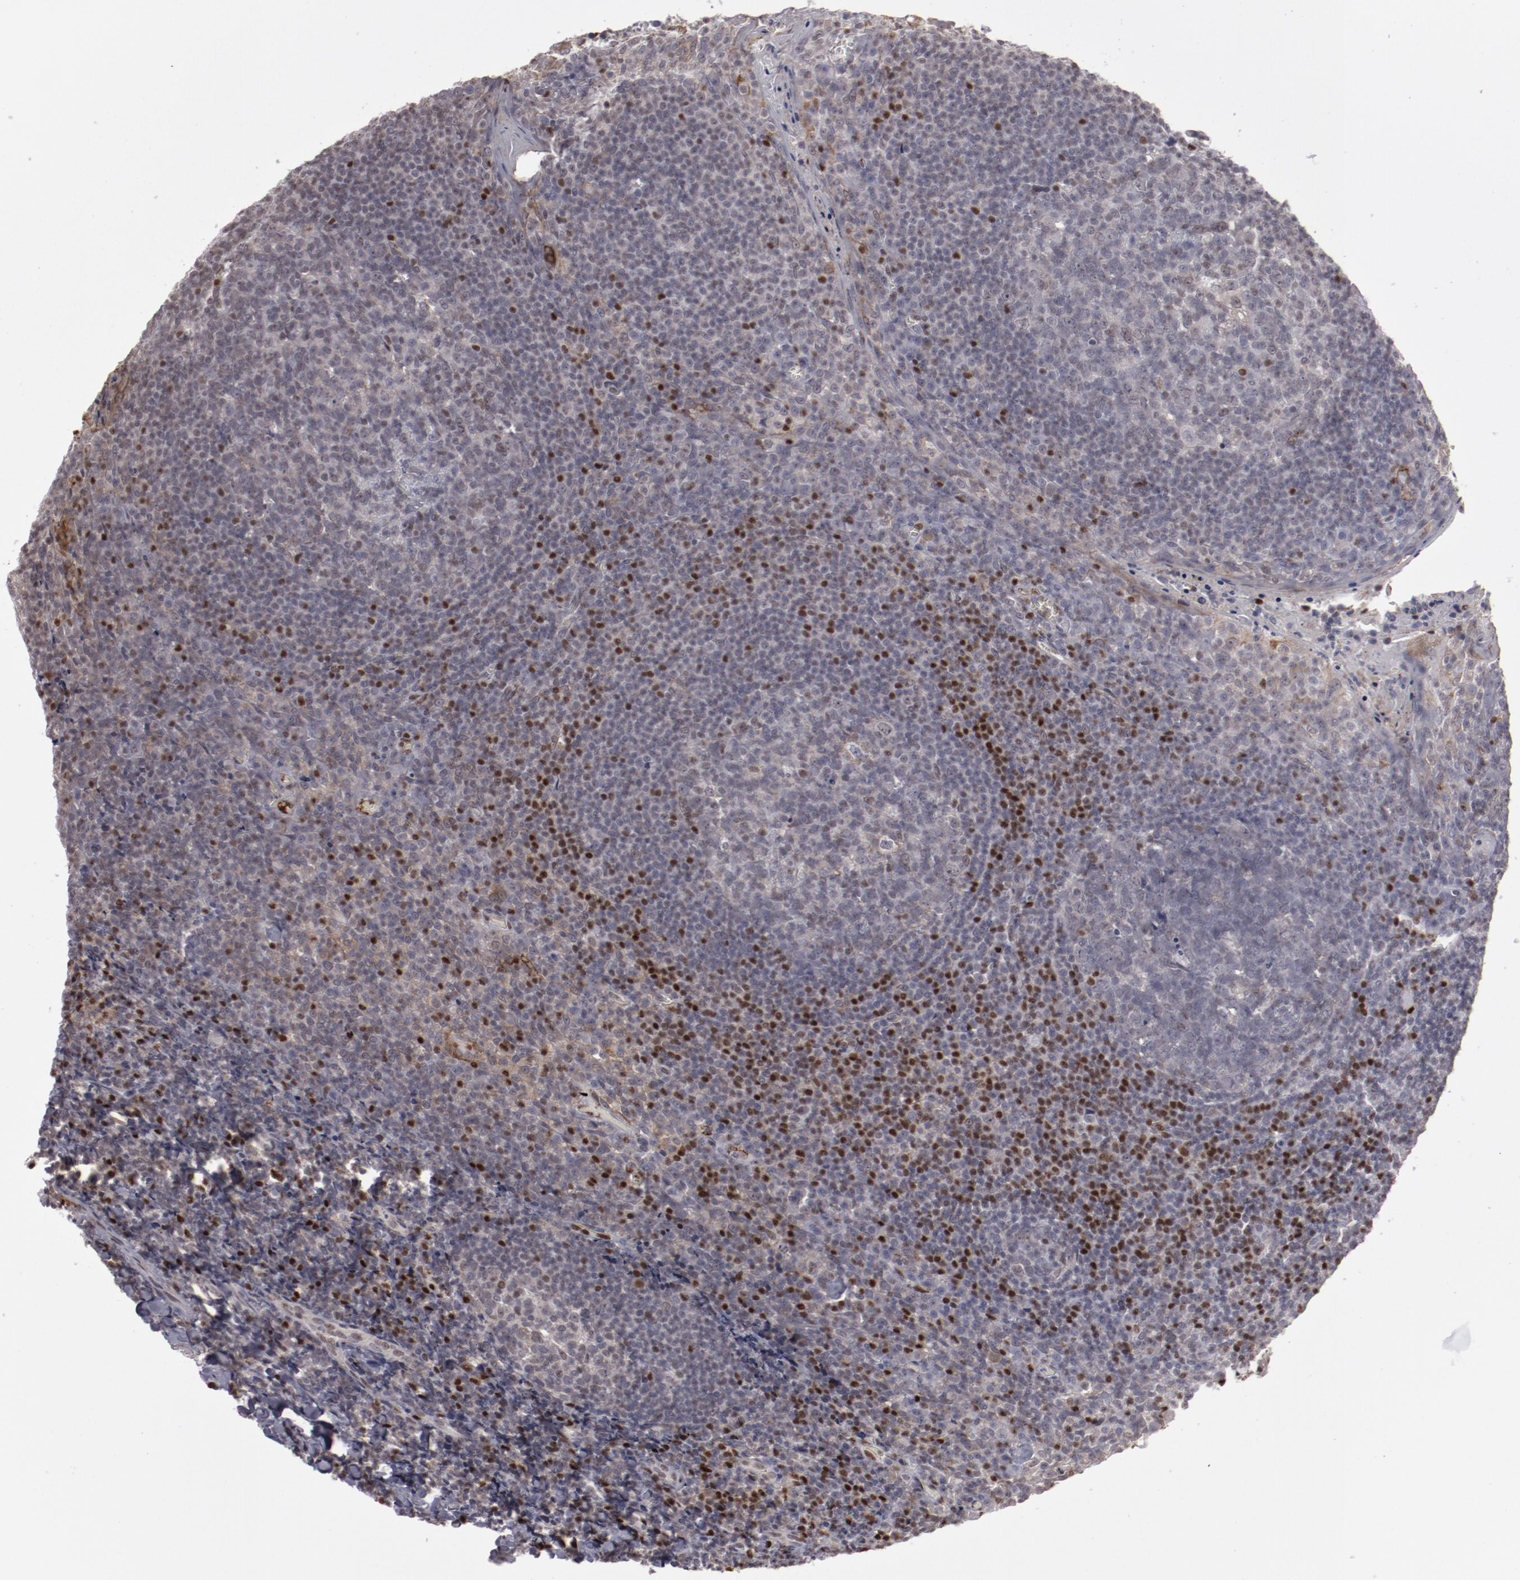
{"staining": {"intensity": "negative", "quantity": "none", "location": "none"}, "tissue": "tonsil", "cell_type": "Germinal center cells", "image_type": "normal", "snomed": [{"axis": "morphology", "description": "Normal tissue, NOS"}, {"axis": "topography", "description": "Tonsil"}], "caption": "High magnification brightfield microscopy of normal tonsil stained with DAB (3,3'-diaminobenzidine) (brown) and counterstained with hematoxylin (blue): germinal center cells show no significant positivity. (Brightfield microscopy of DAB (3,3'-diaminobenzidine) IHC at high magnification).", "gene": "LEF1", "patient": {"sex": "male", "age": 31}}